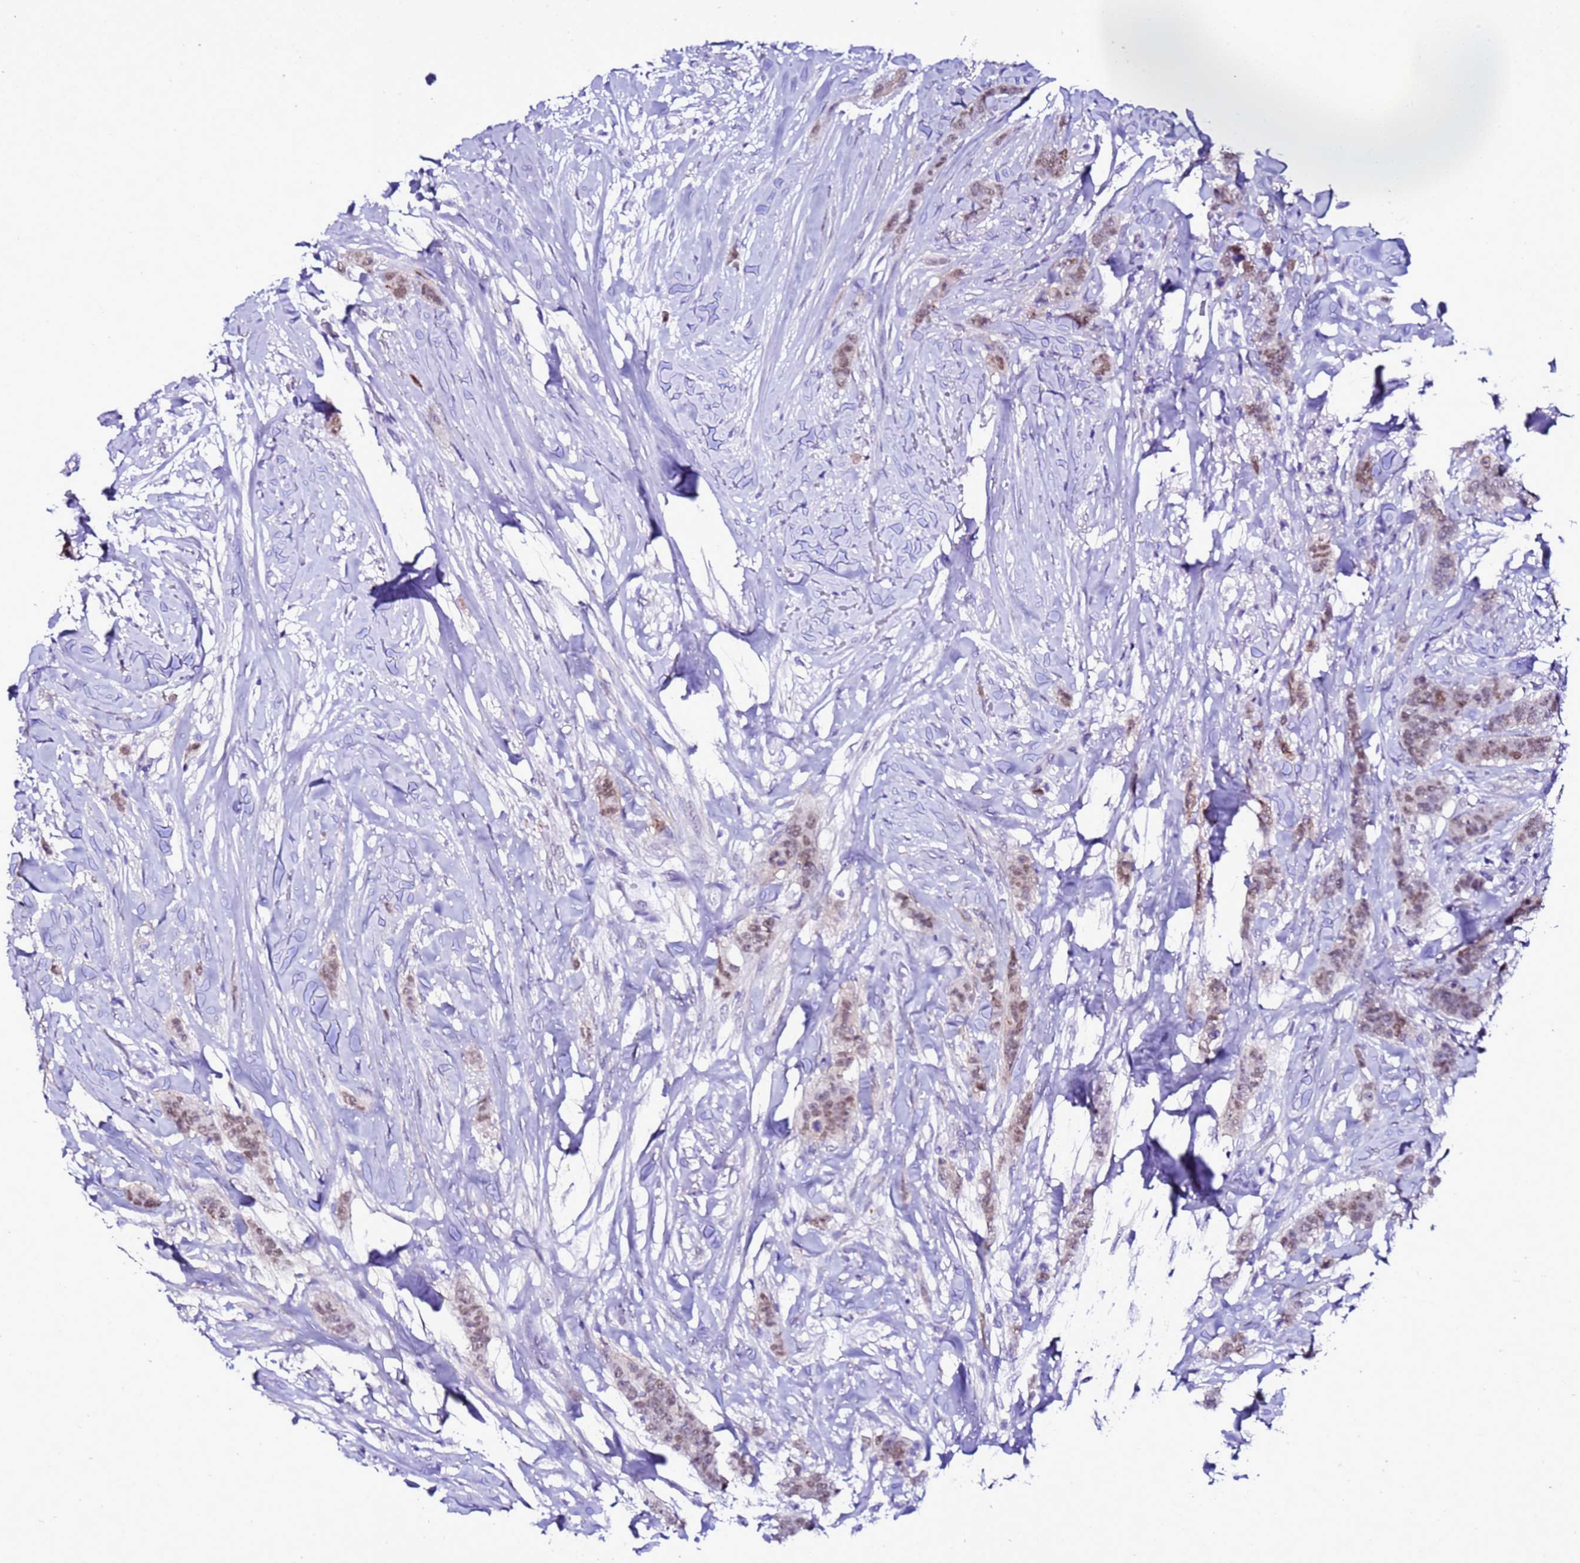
{"staining": {"intensity": "moderate", "quantity": ">75%", "location": "nuclear"}, "tissue": "breast cancer", "cell_type": "Tumor cells", "image_type": "cancer", "snomed": [{"axis": "morphology", "description": "Duct carcinoma"}, {"axis": "topography", "description": "Breast"}], "caption": "Immunohistochemical staining of breast cancer exhibits moderate nuclear protein positivity in approximately >75% of tumor cells.", "gene": "BCL7A", "patient": {"sex": "female", "age": 40}}